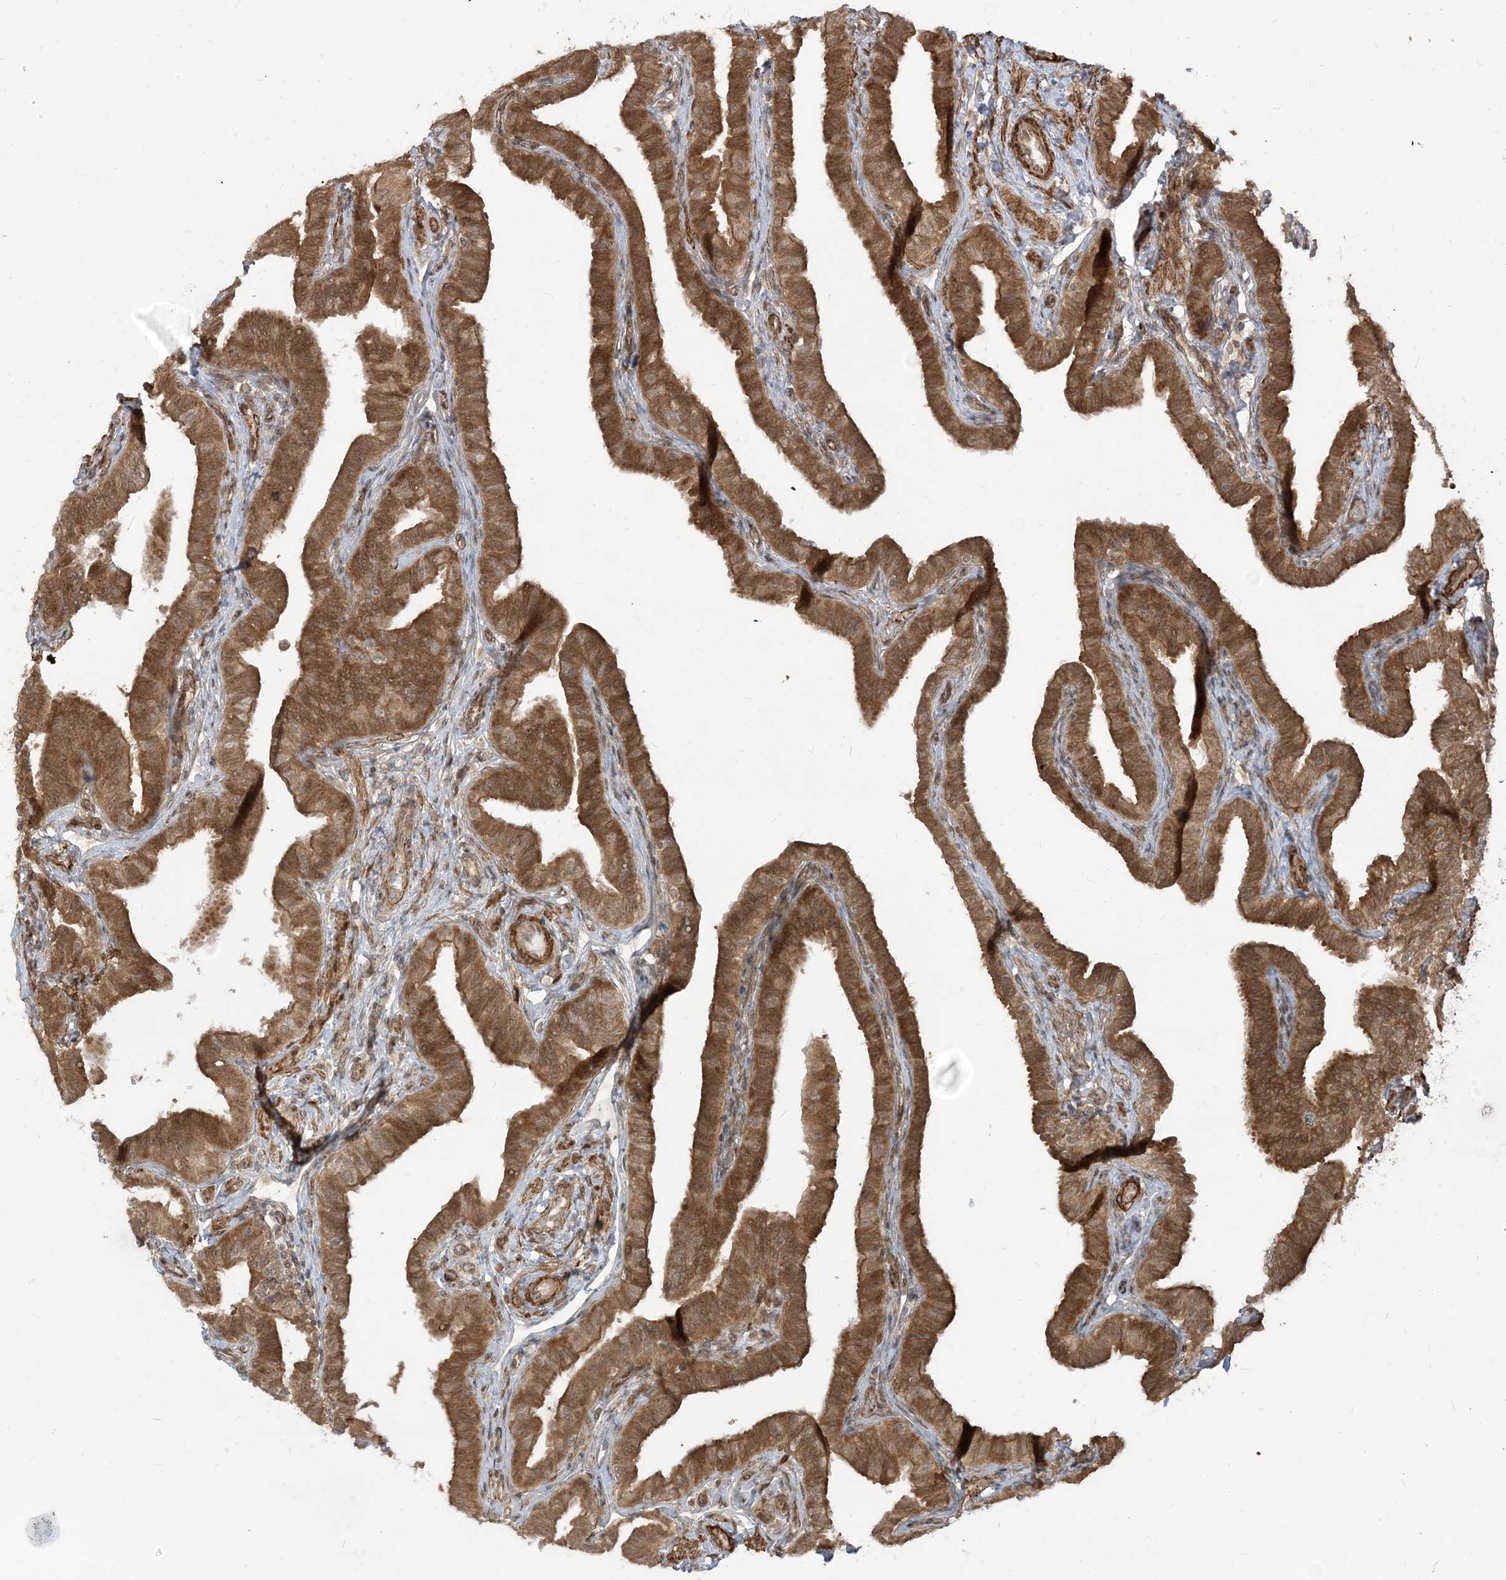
{"staining": {"intensity": "strong", "quantity": ">75%", "location": "cytoplasmic/membranous,nuclear"}, "tissue": "fallopian tube", "cell_type": "Glandular cells", "image_type": "normal", "snomed": [{"axis": "morphology", "description": "Normal tissue, NOS"}, {"axis": "topography", "description": "Fallopian tube"}], "caption": "Protein expression by immunohistochemistry (IHC) demonstrates strong cytoplasmic/membranous,nuclear expression in about >75% of glandular cells in benign fallopian tube.", "gene": "TBCC", "patient": {"sex": "female", "age": 39}}